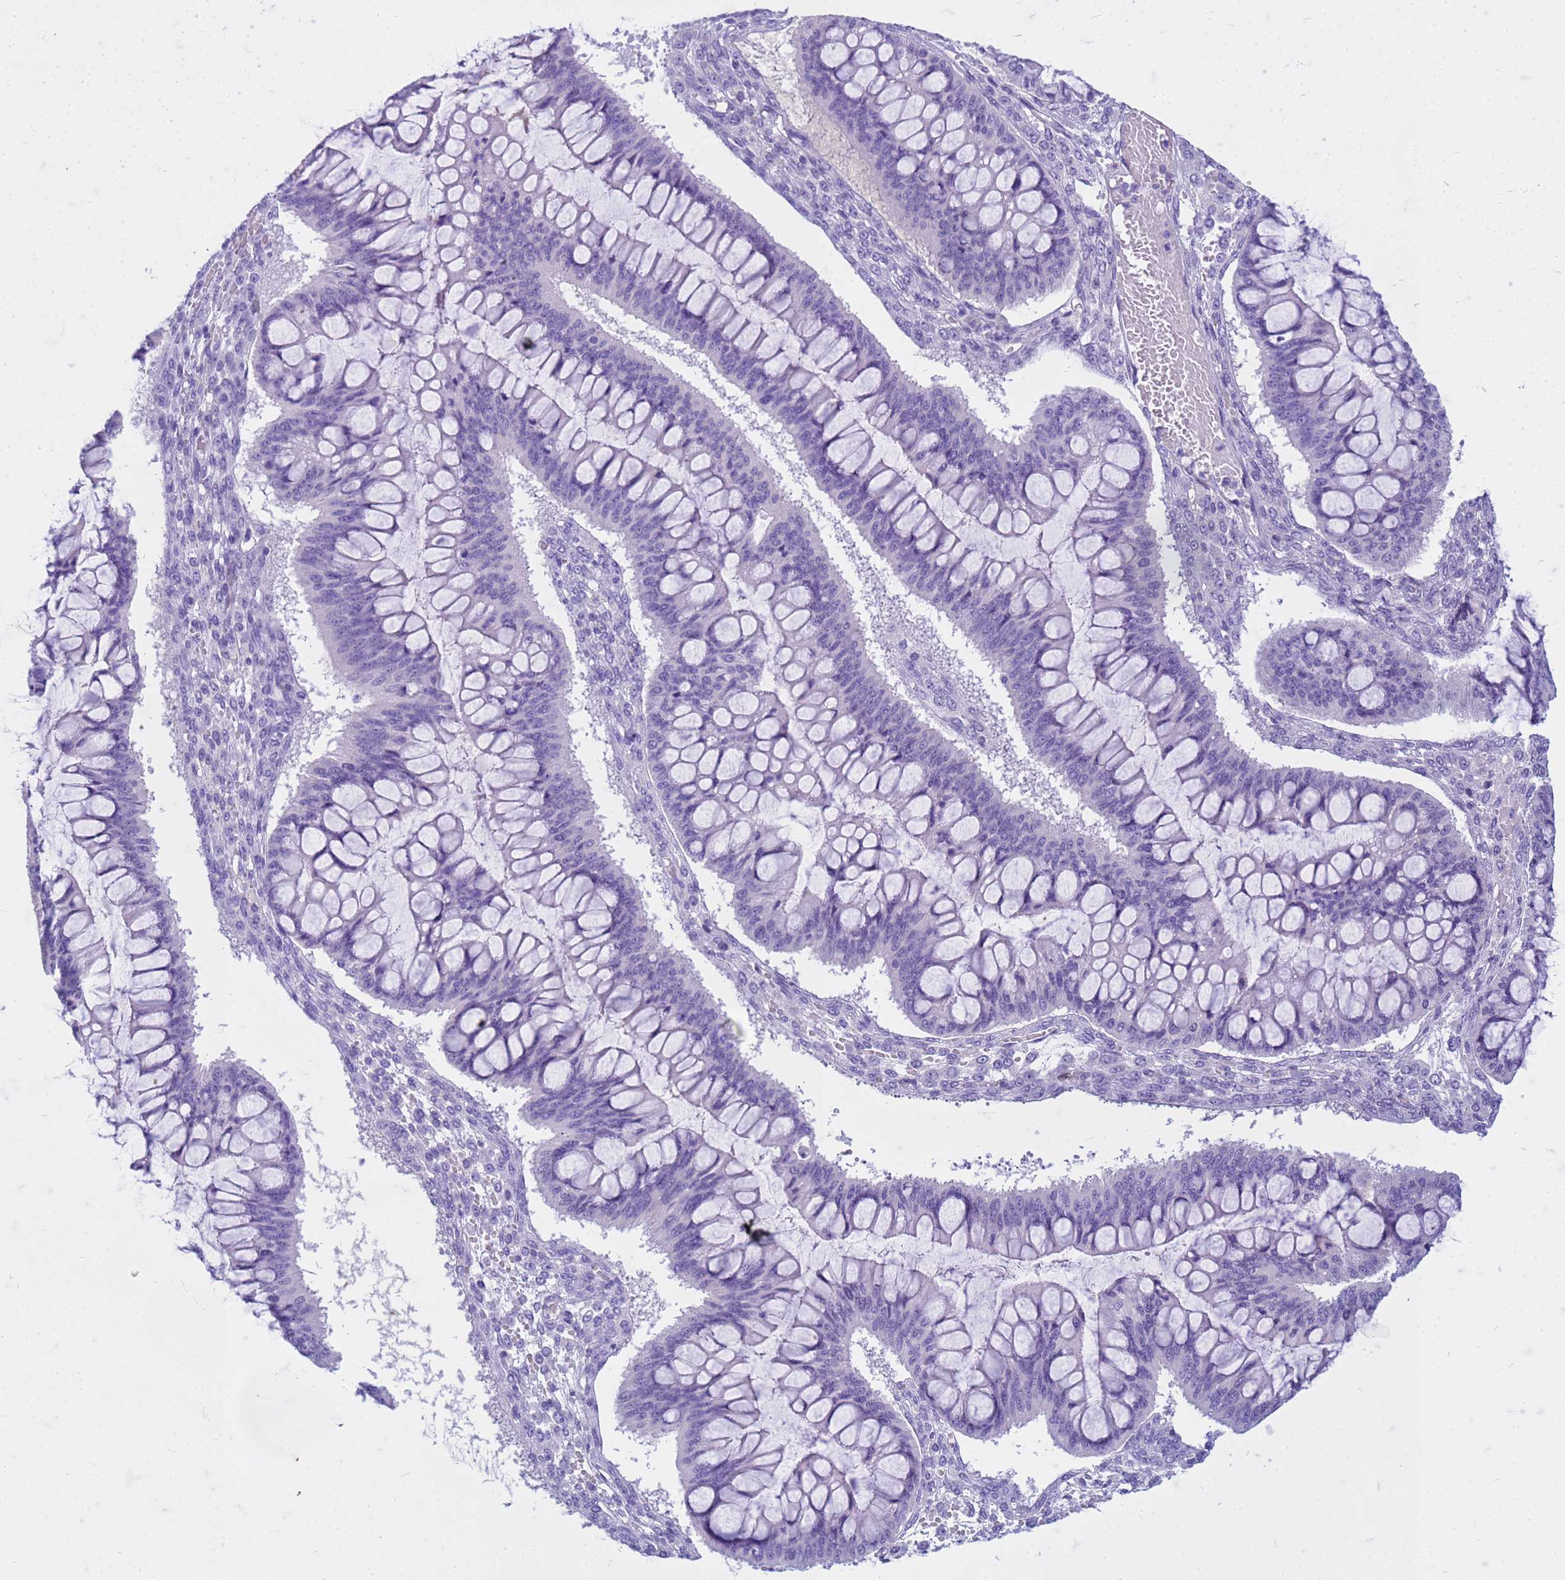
{"staining": {"intensity": "negative", "quantity": "none", "location": "none"}, "tissue": "ovarian cancer", "cell_type": "Tumor cells", "image_type": "cancer", "snomed": [{"axis": "morphology", "description": "Cystadenocarcinoma, mucinous, NOS"}, {"axis": "topography", "description": "Ovary"}], "caption": "An immunohistochemistry photomicrograph of ovarian cancer is shown. There is no staining in tumor cells of ovarian cancer. (DAB IHC with hematoxylin counter stain).", "gene": "CFAP100", "patient": {"sex": "female", "age": 73}}